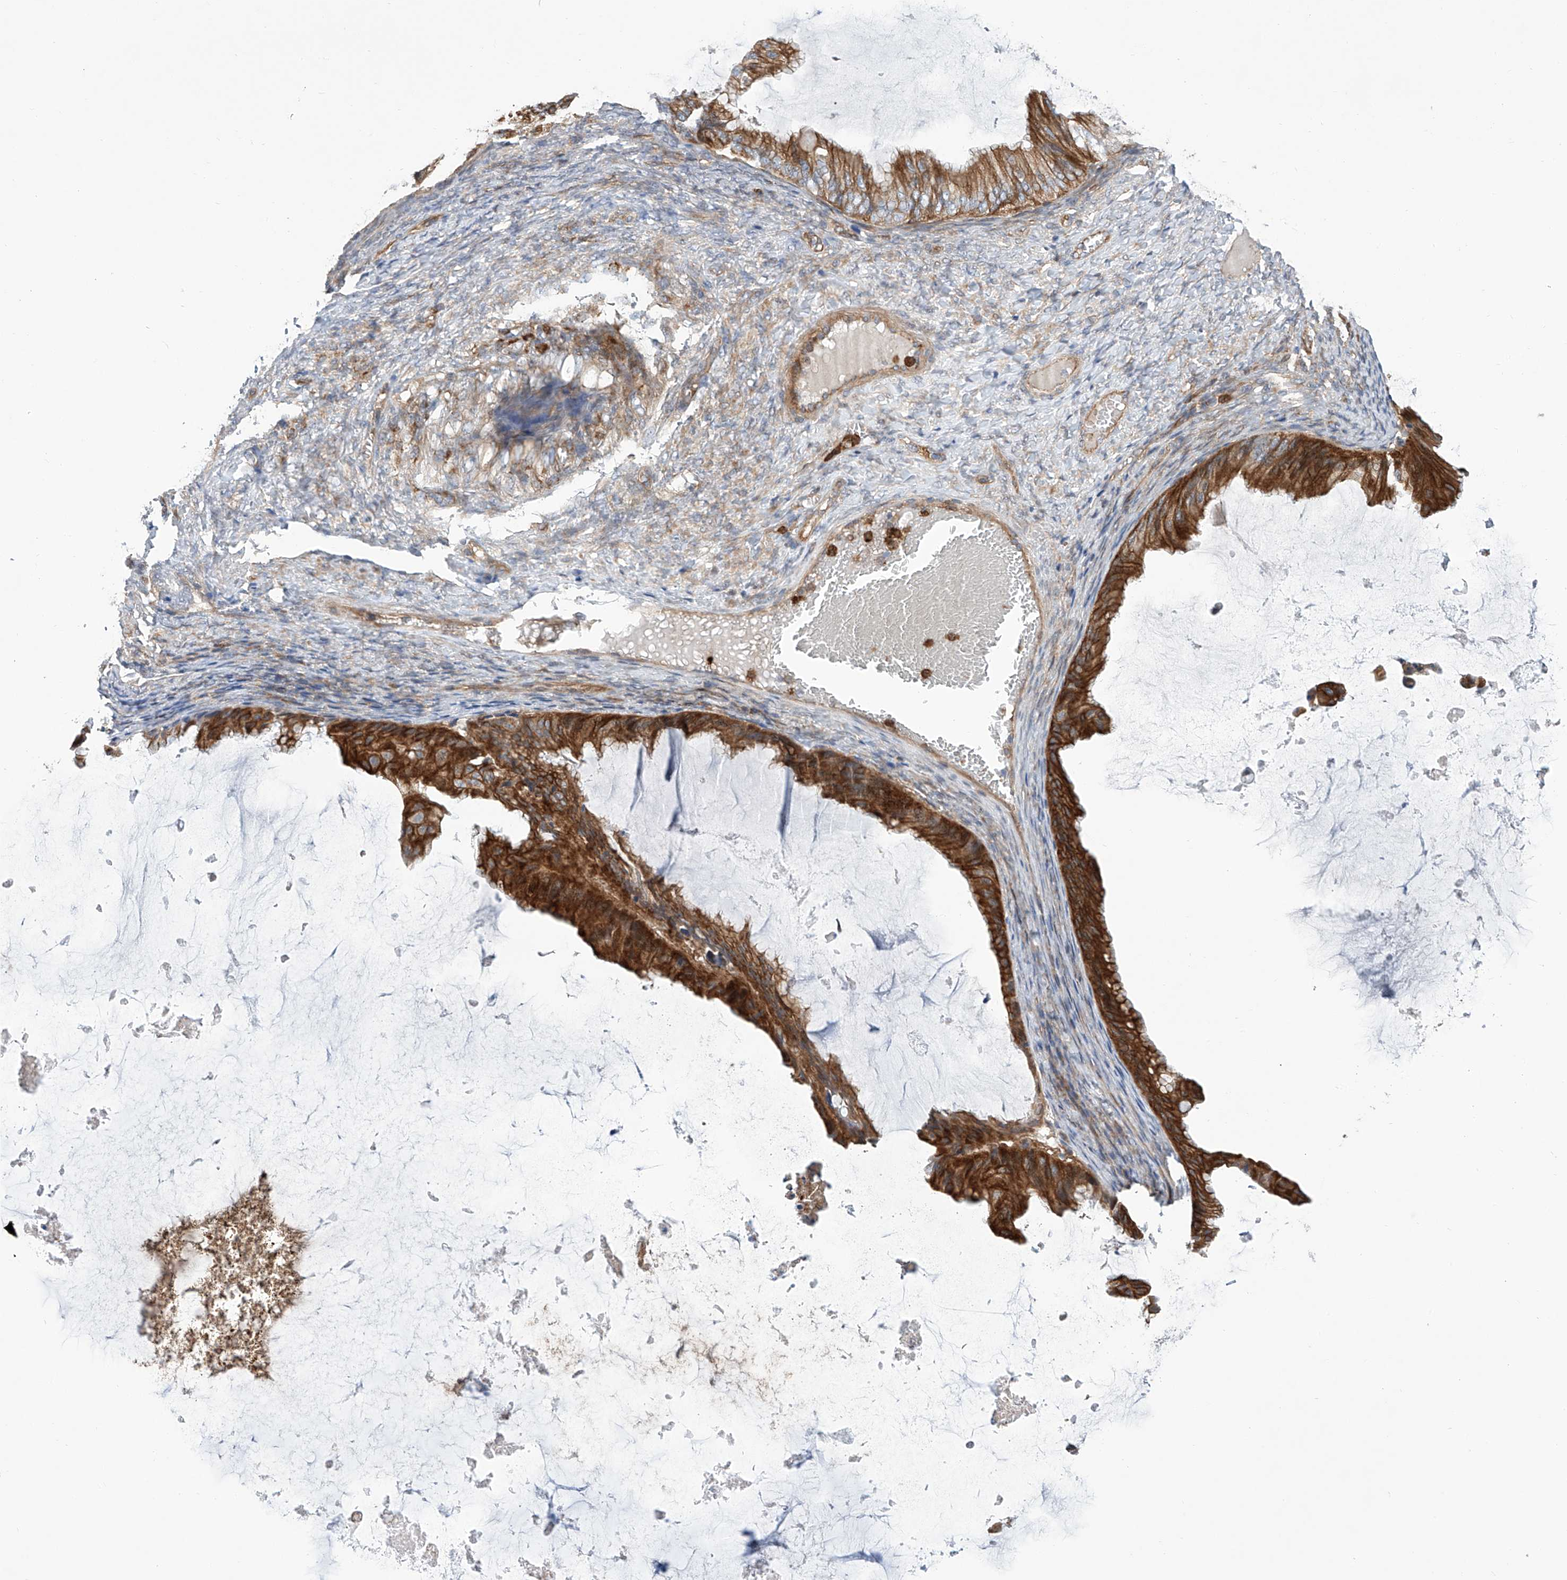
{"staining": {"intensity": "strong", "quantity": ">75%", "location": "cytoplasmic/membranous"}, "tissue": "ovarian cancer", "cell_type": "Tumor cells", "image_type": "cancer", "snomed": [{"axis": "morphology", "description": "Cystadenocarcinoma, mucinous, NOS"}, {"axis": "topography", "description": "Ovary"}], "caption": "DAB (3,3'-diaminobenzidine) immunohistochemical staining of ovarian cancer (mucinous cystadenocarcinoma) demonstrates strong cytoplasmic/membranous protein positivity in about >75% of tumor cells.", "gene": "EIF2D", "patient": {"sex": "female", "age": 61}}